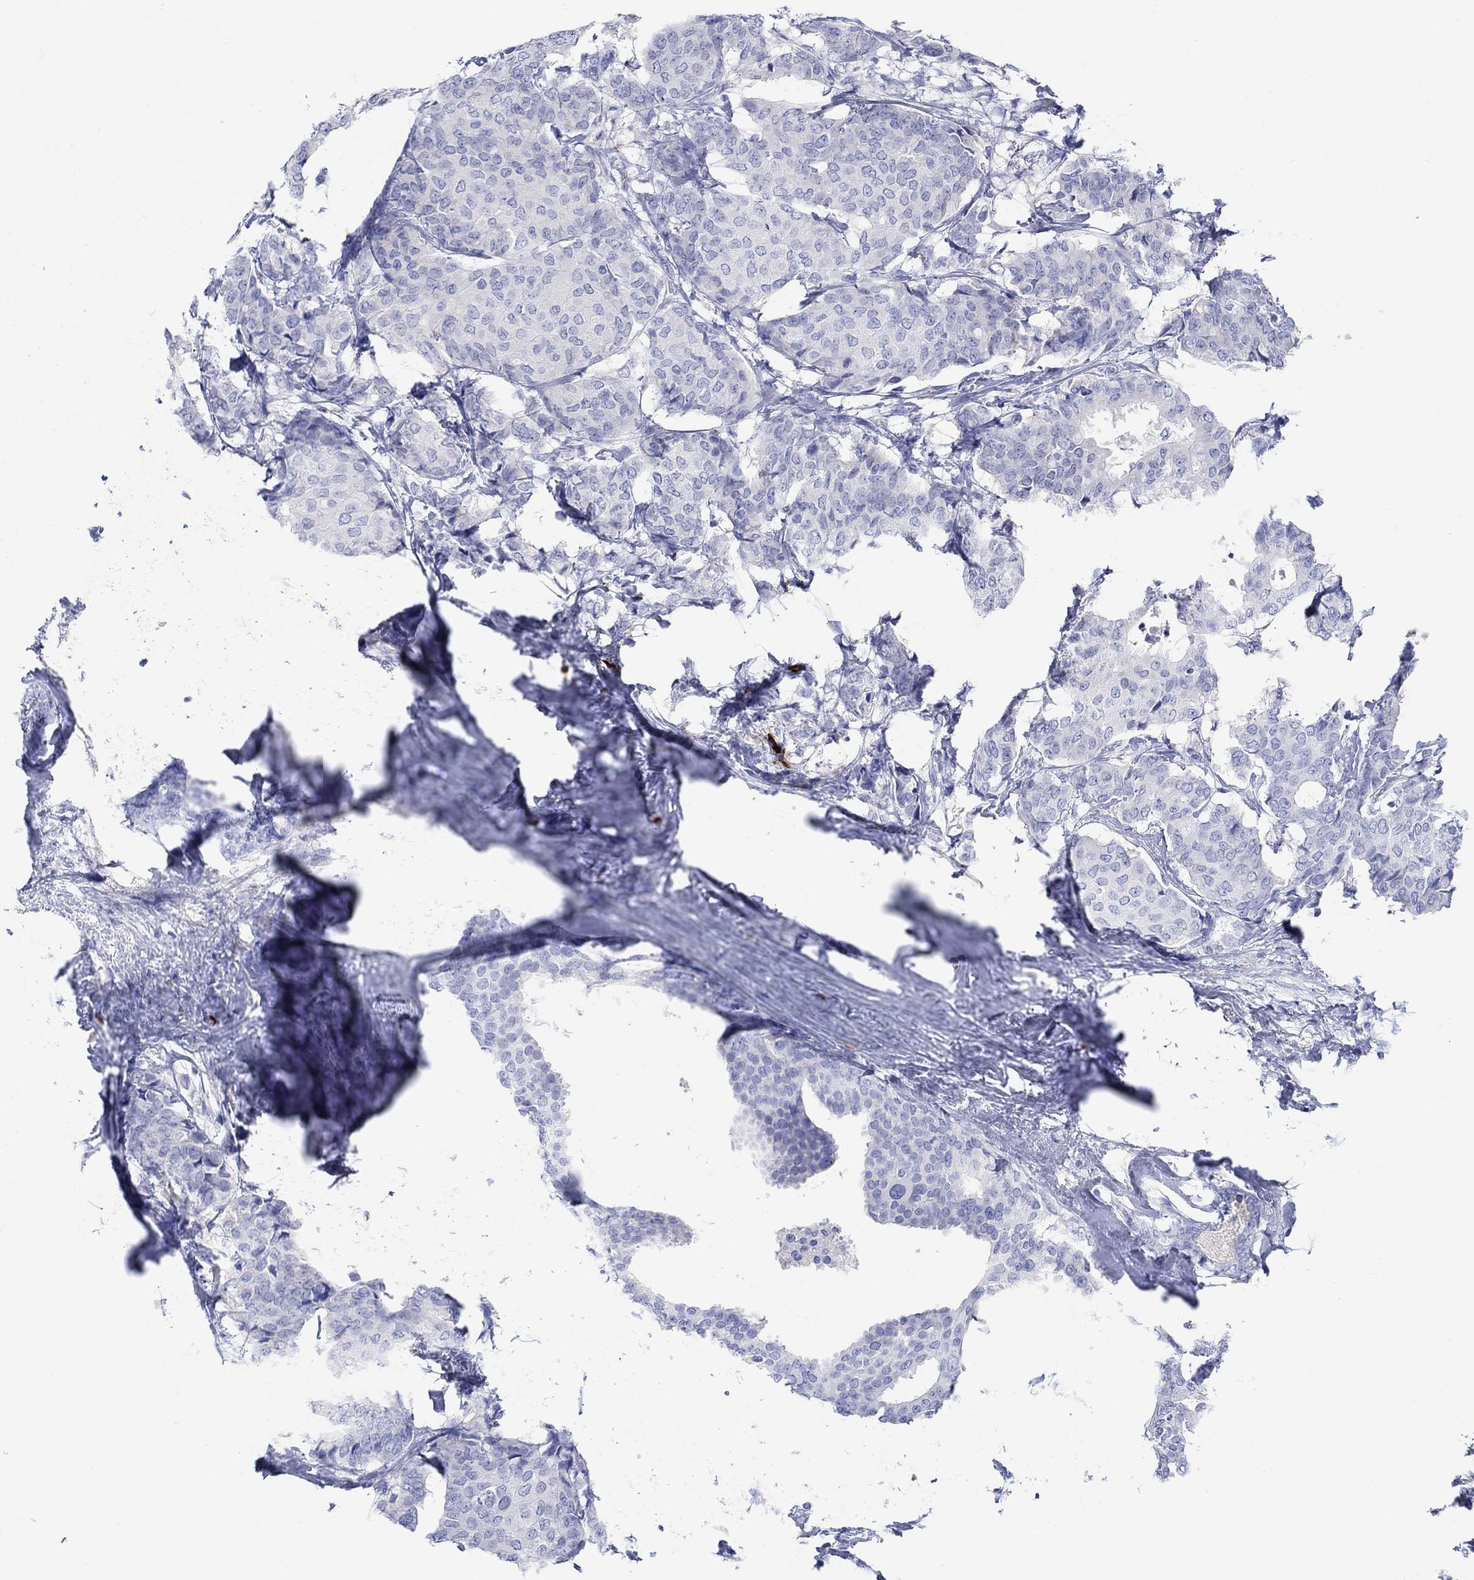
{"staining": {"intensity": "negative", "quantity": "none", "location": "none"}, "tissue": "breast cancer", "cell_type": "Tumor cells", "image_type": "cancer", "snomed": [{"axis": "morphology", "description": "Duct carcinoma"}, {"axis": "topography", "description": "Breast"}], "caption": "Tumor cells show no significant expression in breast cancer.", "gene": "P2RY6", "patient": {"sex": "female", "age": 75}}